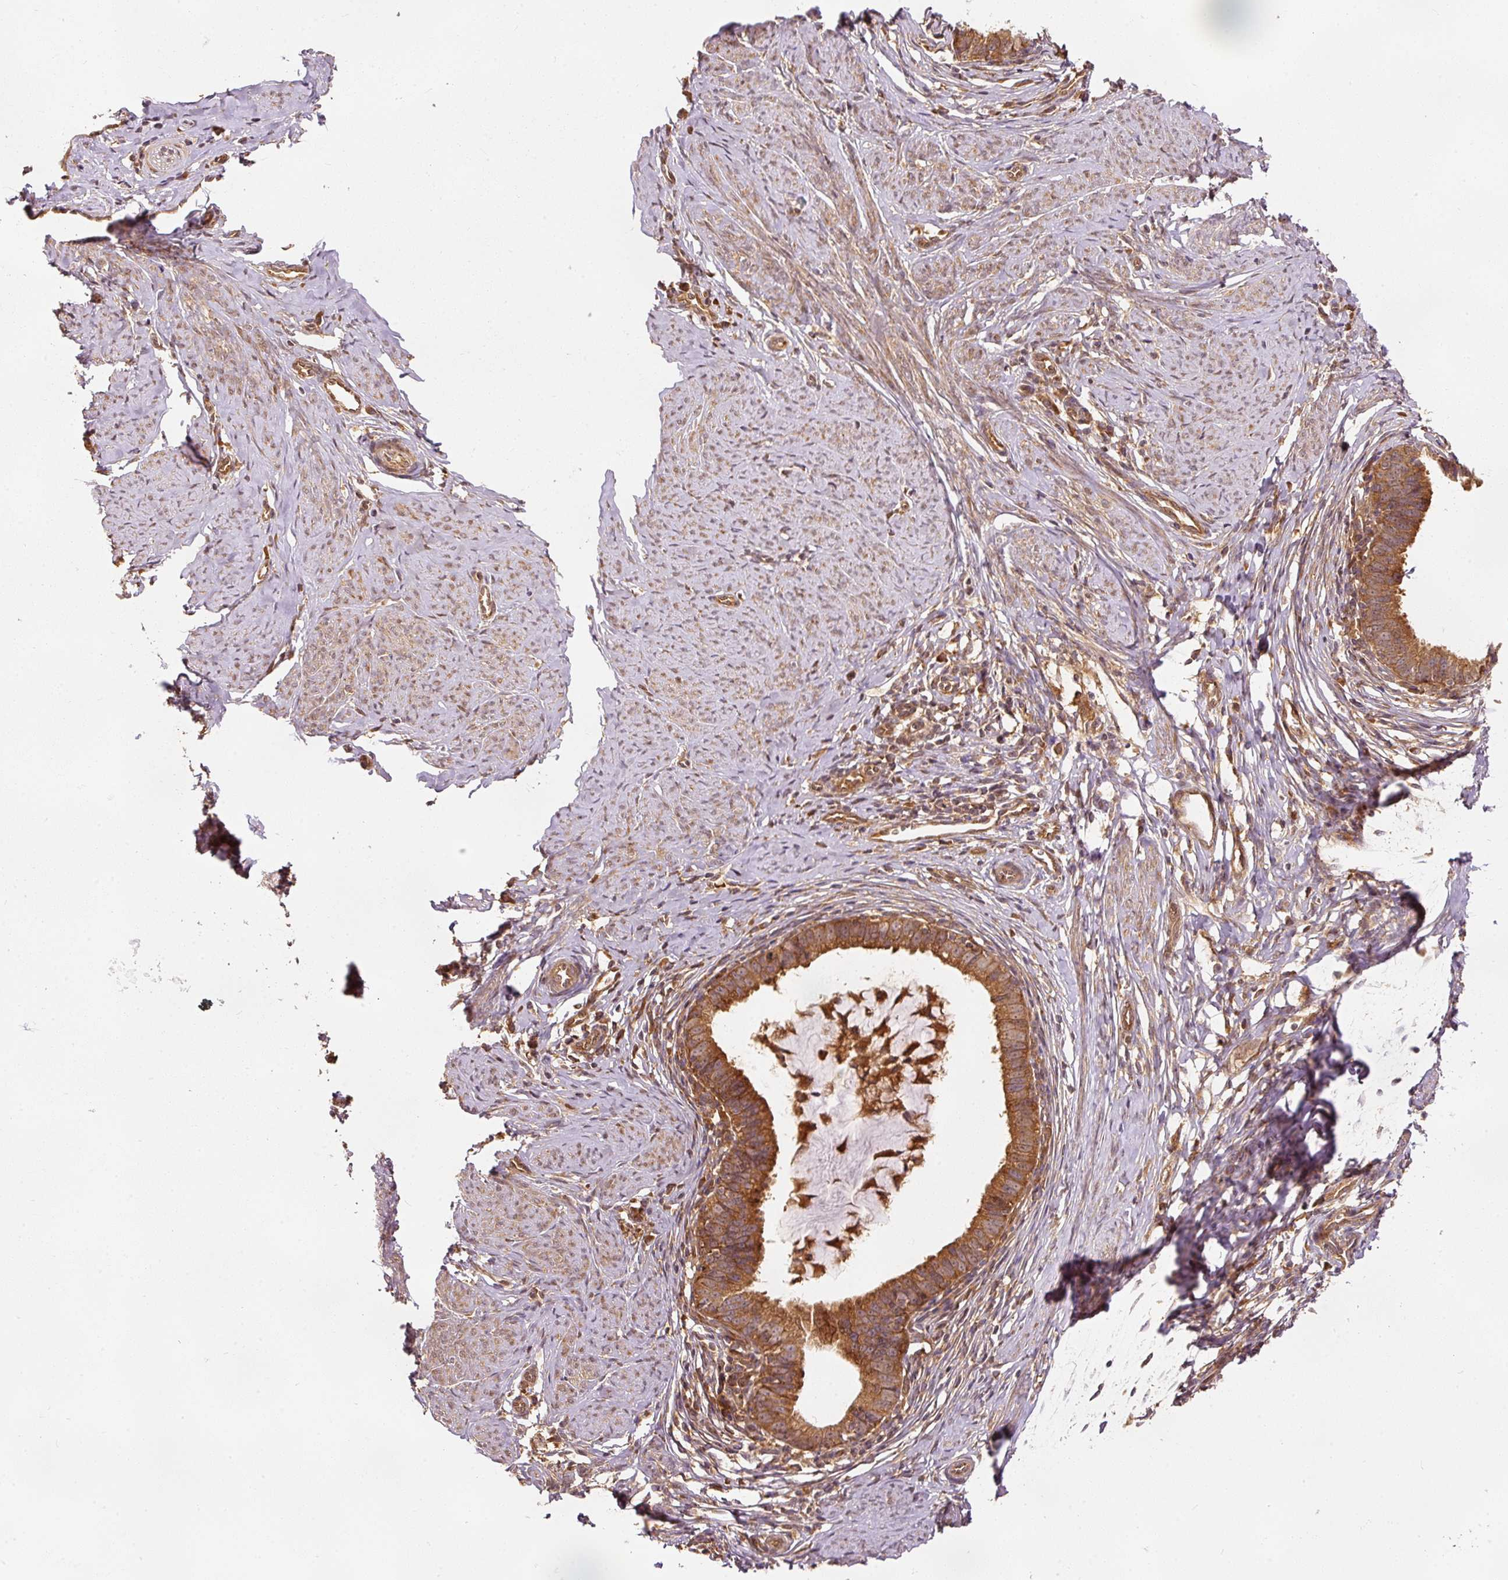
{"staining": {"intensity": "strong", "quantity": ">75%", "location": "cytoplasmic/membranous"}, "tissue": "cervical cancer", "cell_type": "Tumor cells", "image_type": "cancer", "snomed": [{"axis": "morphology", "description": "Adenocarcinoma, NOS"}, {"axis": "topography", "description": "Cervix"}], "caption": "DAB immunohistochemical staining of adenocarcinoma (cervical) shows strong cytoplasmic/membranous protein staining in approximately >75% of tumor cells.", "gene": "EIF3B", "patient": {"sex": "female", "age": 36}}